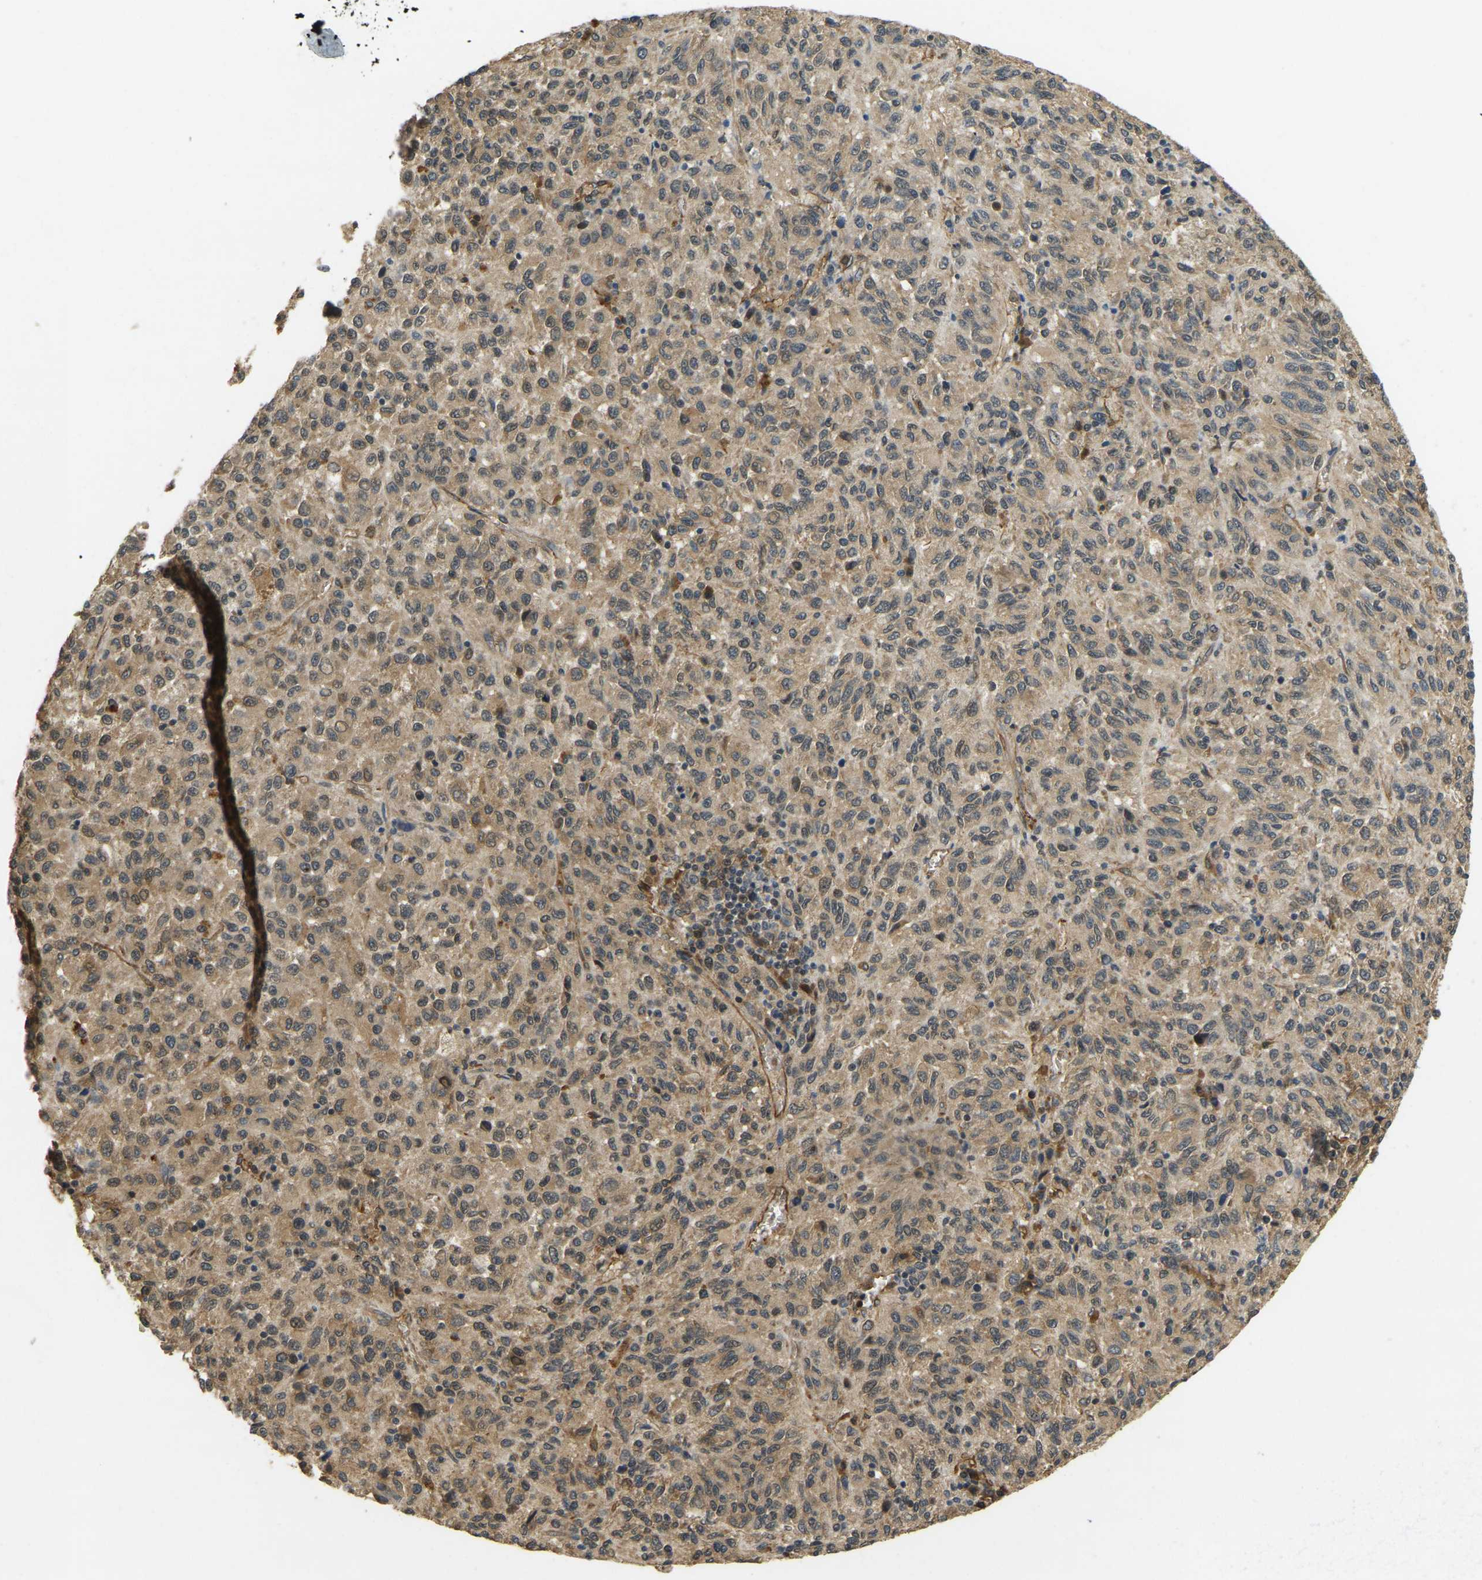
{"staining": {"intensity": "moderate", "quantity": ">75%", "location": "cytoplasmic/membranous"}, "tissue": "melanoma", "cell_type": "Tumor cells", "image_type": "cancer", "snomed": [{"axis": "morphology", "description": "Malignant melanoma, Metastatic site"}, {"axis": "topography", "description": "Lung"}], "caption": "DAB (3,3'-diaminobenzidine) immunohistochemical staining of human melanoma shows moderate cytoplasmic/membranous protein positivity in approximately >75% of tumor cells.", "gene": "ERGIC1", "patient": {"sex": "male", "age": 64}}